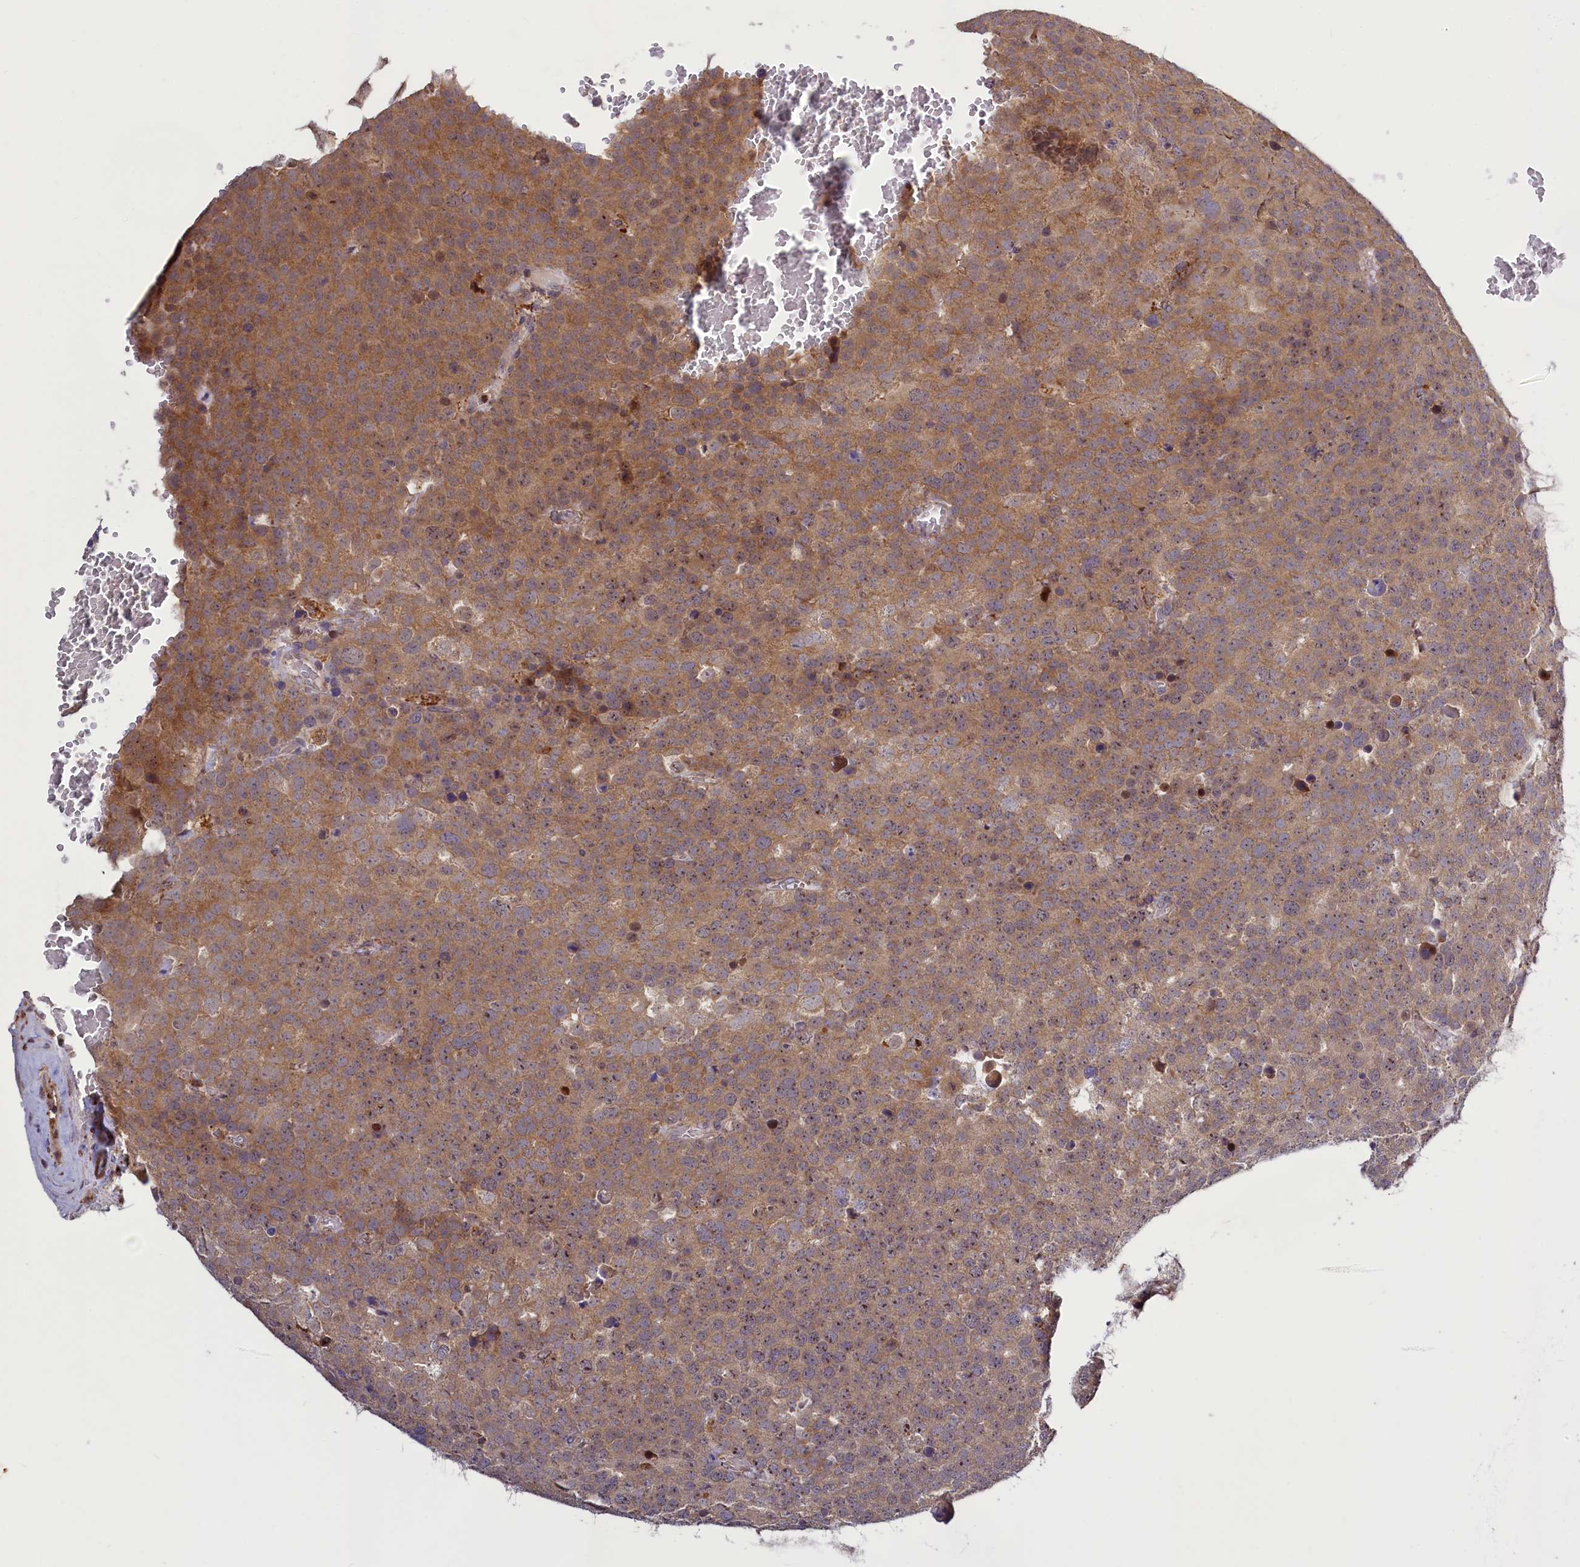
{"staining": {"intensity": "moderate", "quantity": ">75%", "location": "cytoplasmic/membranous"}, "tissue": "testis cancer", "cell_type": "Tumor cells", "image_type": "cancer", "snomed": [{"axis": "morphology", "description": "Seminoma, NOS"}, {"axis": "topography", "description": "Testis"}], "caption": "Testis seminoma stained with immunohistochemistry demonstrates moderate cytoplasmic/membranous positivity in about >75% of tumor cells. (DAB = brown stain, brightfield microscopy at high magnification).", "gene": "DYNC2H1", "patient": {"sex": "male", "age": 71}}